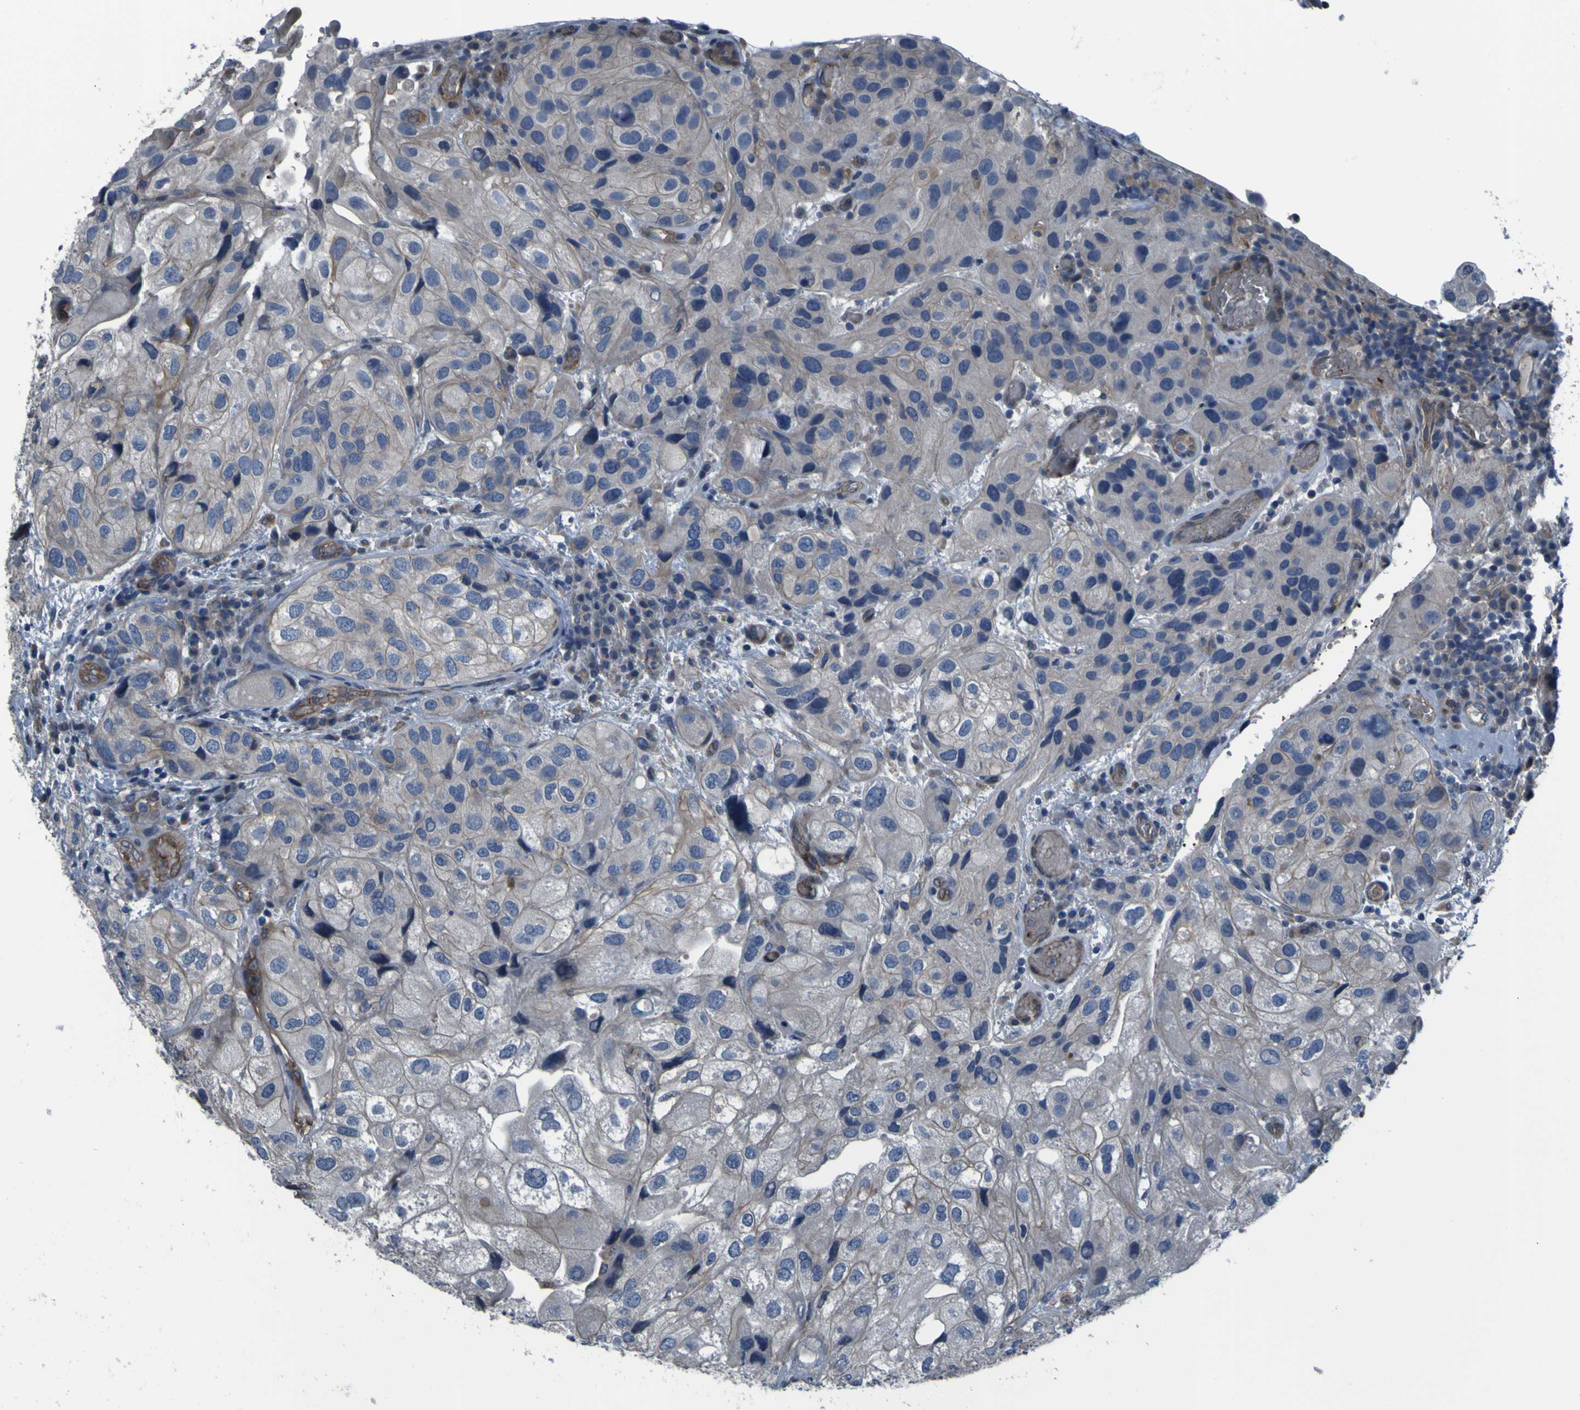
{"staining": {"intensity": "weak", "quantity": "<25%", "location": "cytoplasmic/membranous"}, "tissue": "urothelial cancer", "cell_type": "Tumor cells", "image_type": "cancer", "snomed": [{"axis": "morphology", "description": "Urothelial carcinoma, High grade"}, {"axis": "topography", "description": "Urinary bladder"}], "caption": "Immunohistochemistry (IHC) histopathology image of human urothelial cancer stained for a protein (brown), which displays no expression in tumor cells.", "gene": "GRAMD1A", "patient": {"sex": "female", "age": 64}}